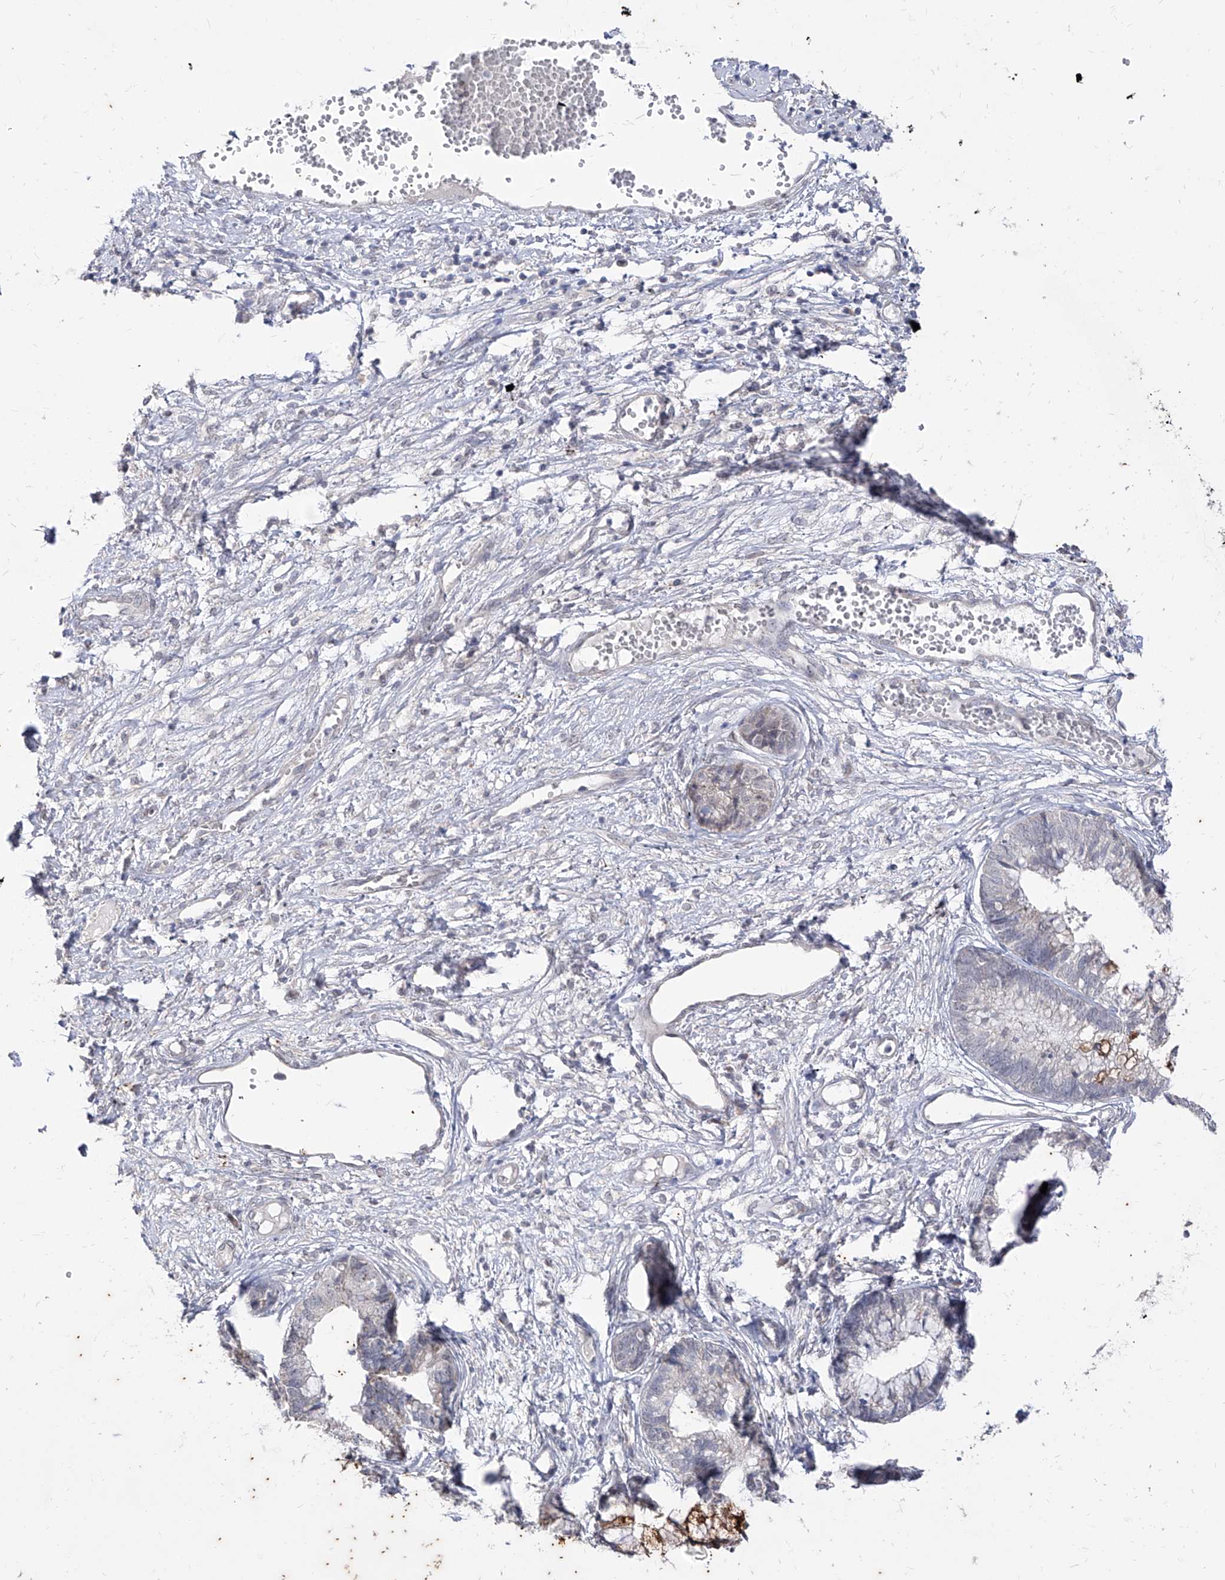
{"staining": {"intensity": "negative", "quantity": "none", "location": "none"}, "tissue": "cervical cancer", "cell_type": "Tumor cells", "image_type": "cancer", "snomed": [{"axis": "morphology", "description": "Adenocarcinoma, NOS"}, {"axis": "topography", "description": "Cervix"}], "caption": "IHC image of neoplastic tissue: cervical cancer (adenocarcinoma) stained with DAB (3,3'-diaminobenzidine) displays no significant protein staining in tumor cells.", "gene": "PHF20L1", "patient": {"sex": "female", "age": 44}}